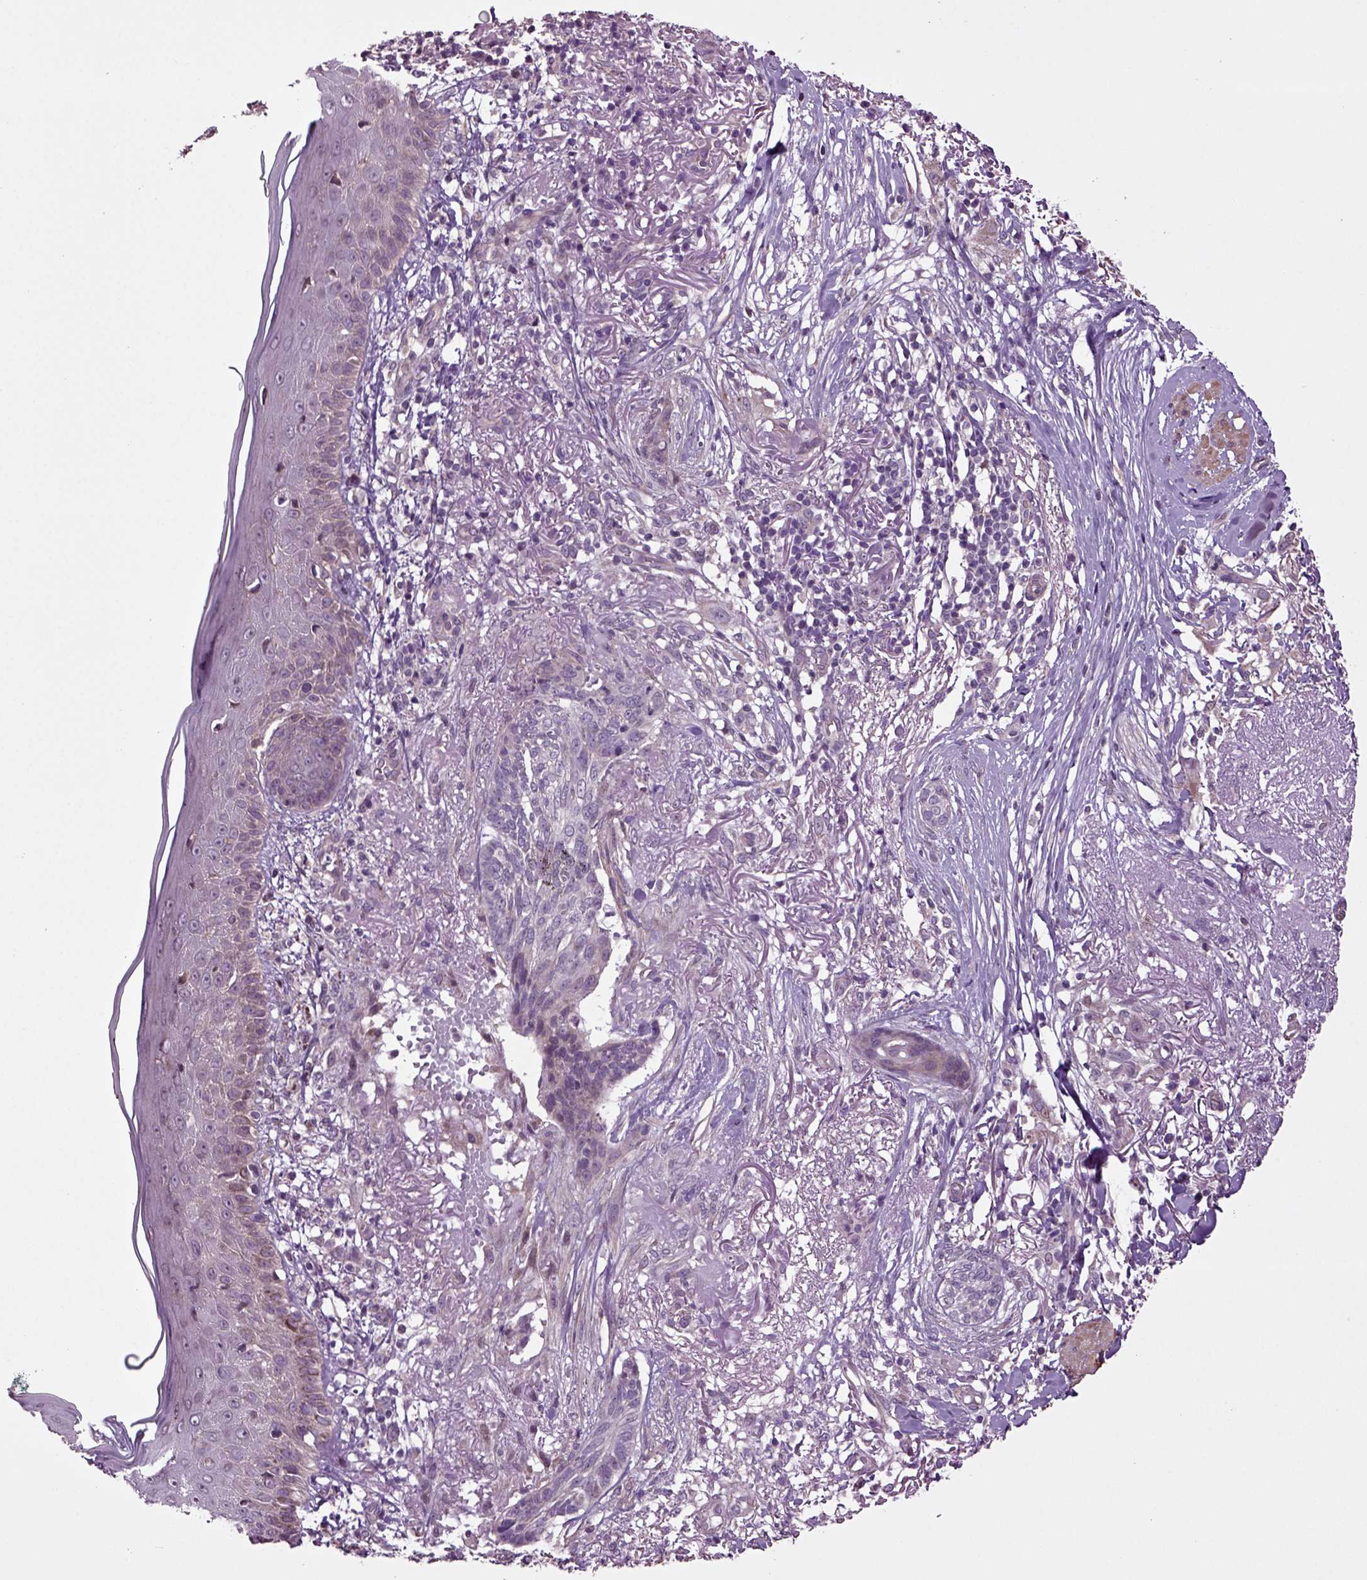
{"staining": {"intensity": "weak", "quantity": "<25%", "location": "cytoplasmic/membranous"}, "tissue": "skin cancer", "cell_type": "Tumor cells", "image_type": "cancer", "snomed": [{"axis": "morphology", "description": "Normal tissue, NOS"}, {"axis": "morphology", "description": "Basal cell carcinoma"}, {"axis": "topography", "description": "Skin"}], "caption": "An image of basal cell carcinoma (skin) stained for a protein displays no brown staining in tumor cells.", "gene": "HAGHL", "patient": {"sex": "male", "age": 84}}